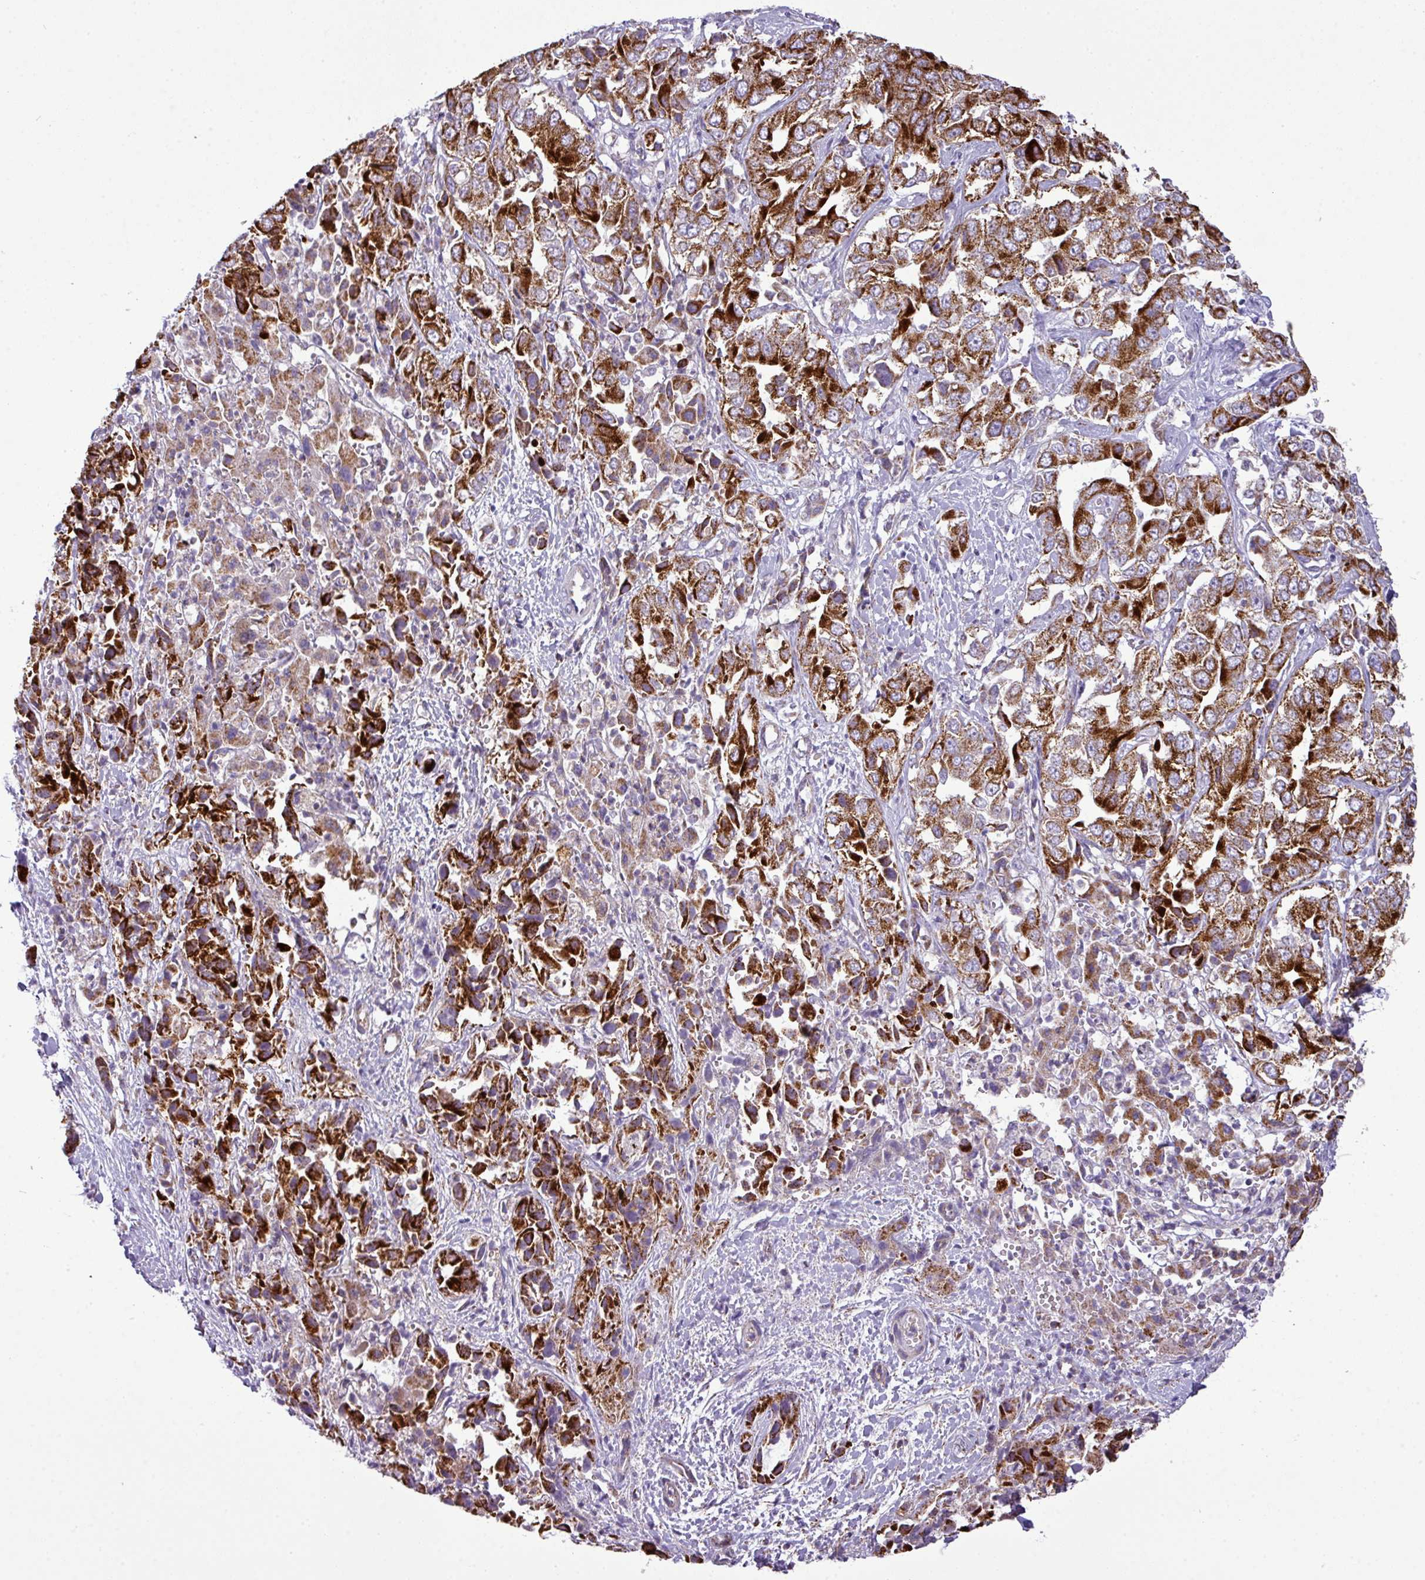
{"staining": {"intensity": "strong", "quantity": ">75%", "location": "cytoplasmic/membranous"}, "tissue": "liver cancer", "cell_type": "Tumor cells", "image_type": "cancer", "snomed": [{"axis": "morphology", "description": "Cholangiocarcinoma"}, {"axis": "topography", "description": "Liver"}], "caption": "Protein expression analysis of liver cancer demonstrates strong cytoplasmic/membranous positivity in about >75% of tumor cells.", "gene": "ZNF81", "patient": {"sex": "female", "age": 52}}